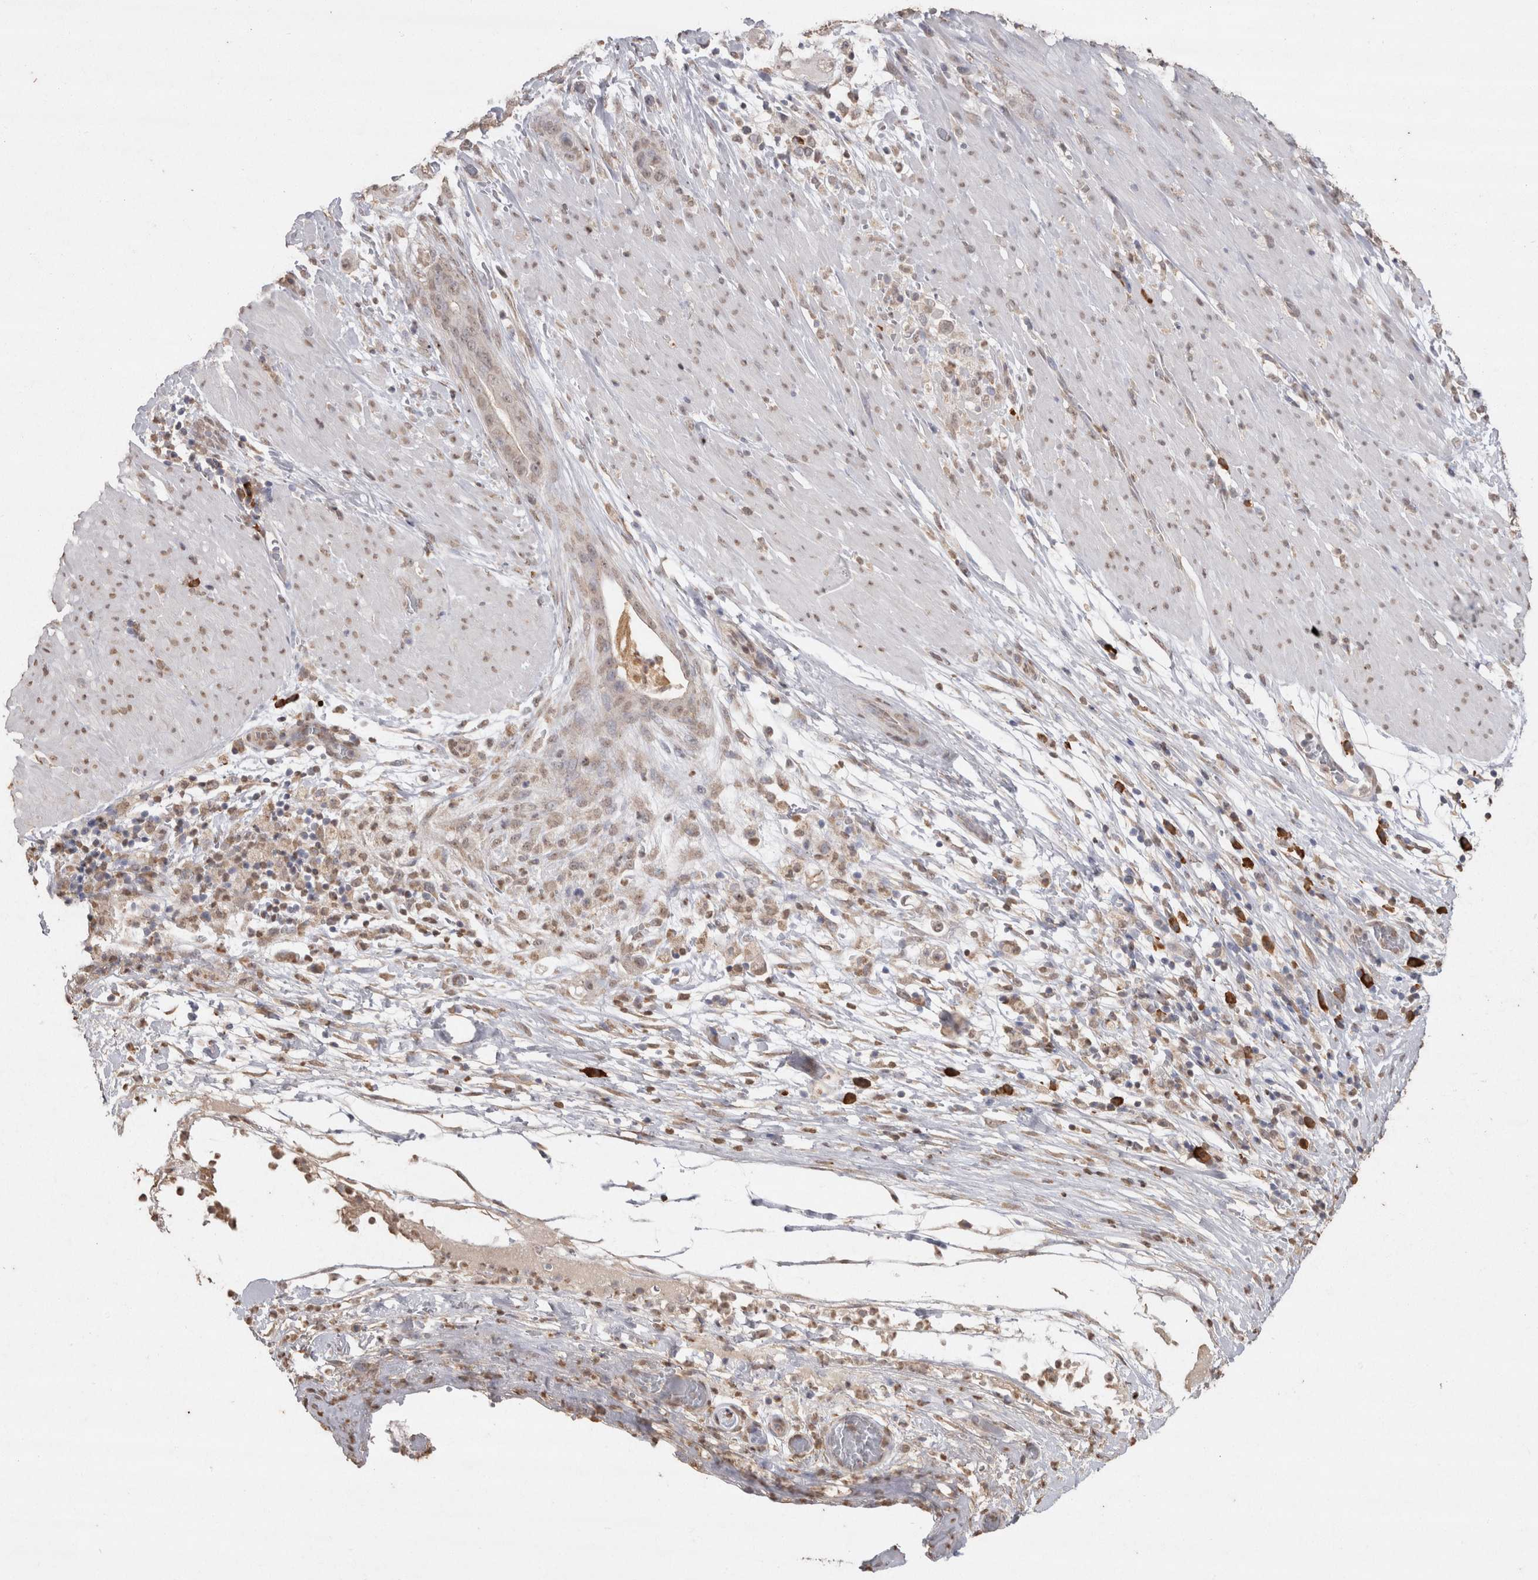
{"staining": {"intensity": "weak", "quantity": "25%-75%", "location": "nuclear"}, "tissue": "pancreatic cancer", "cell_type": "Tumor cells", "image_type": "cancer", "snomed": [{"axis": "morphology", "description": "Adenocarcinoma, NOS"}, {"axis": "topography", "description": "Pancreas"}], "caption": "Pancreatic adenocarcinoma was stained to show a protein in brown. There is low levels of weak nuclear staining in about 25%-75% of tumor cells.", "gene": "CRELD2", "patient": {"sex": "male", "age": 63}}